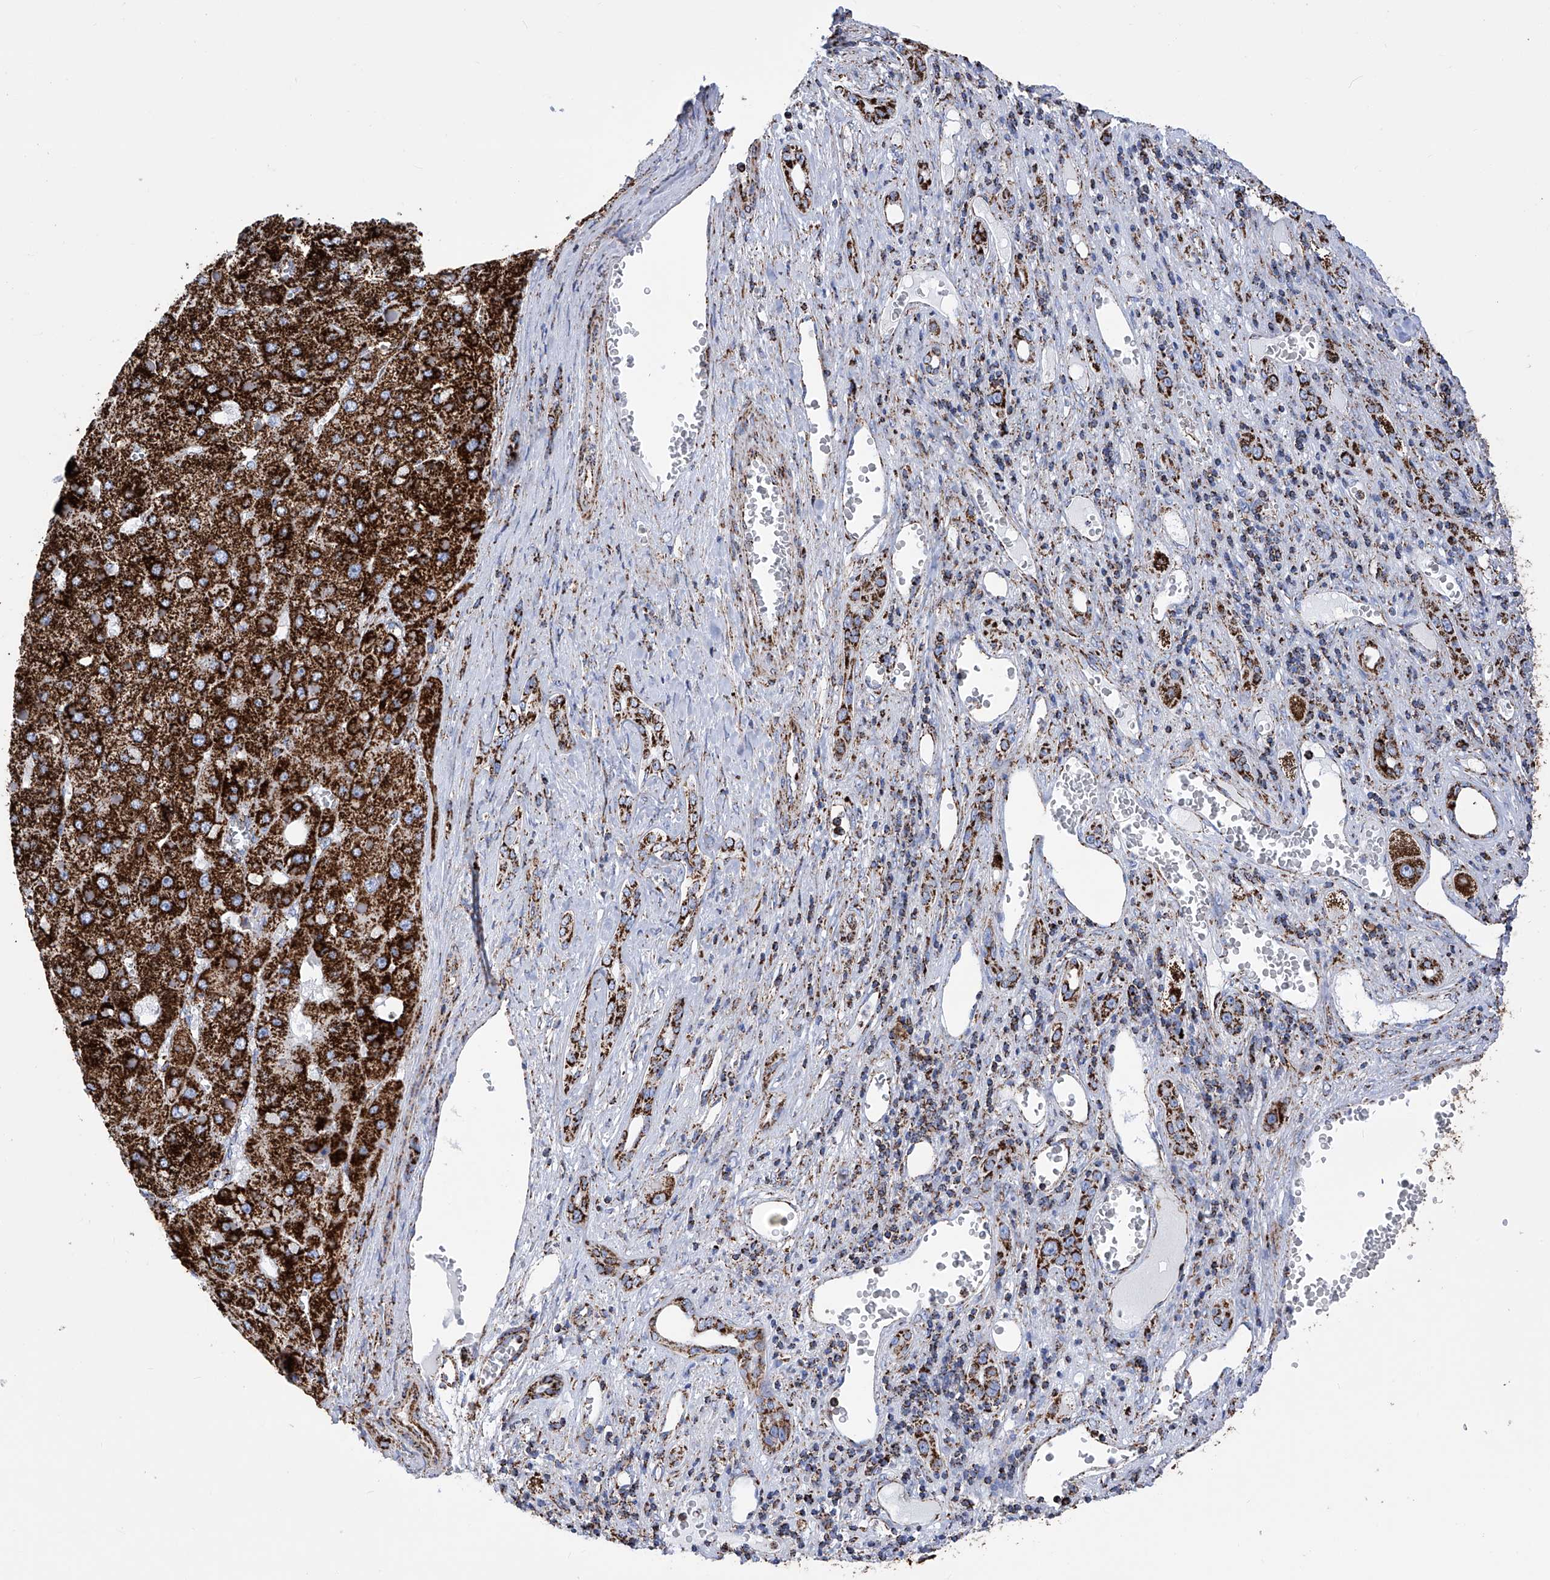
{"staining": {"intensity": "strong", "quantity": ">75%", "location": "cytoplasmic/membranous"}, "tissue": "liver cancer", "cell_type": "Tumor cells", "image_type": "cancer", "snomed": [{"axis": "morphology", "description": "Carcinoma, Hepatocellular, NOS"}, {"axis": "topography", "description": "Liver"}], "caption": "Strong cytoplasmic/membranous protein staining is present in approximately >75% of tumor cells in liver cancer. (Brightfield microscopy of DAB IHC at high magnification).", "gene": "ATP5PF", "patient": {"sex": "female", "age": 73}}